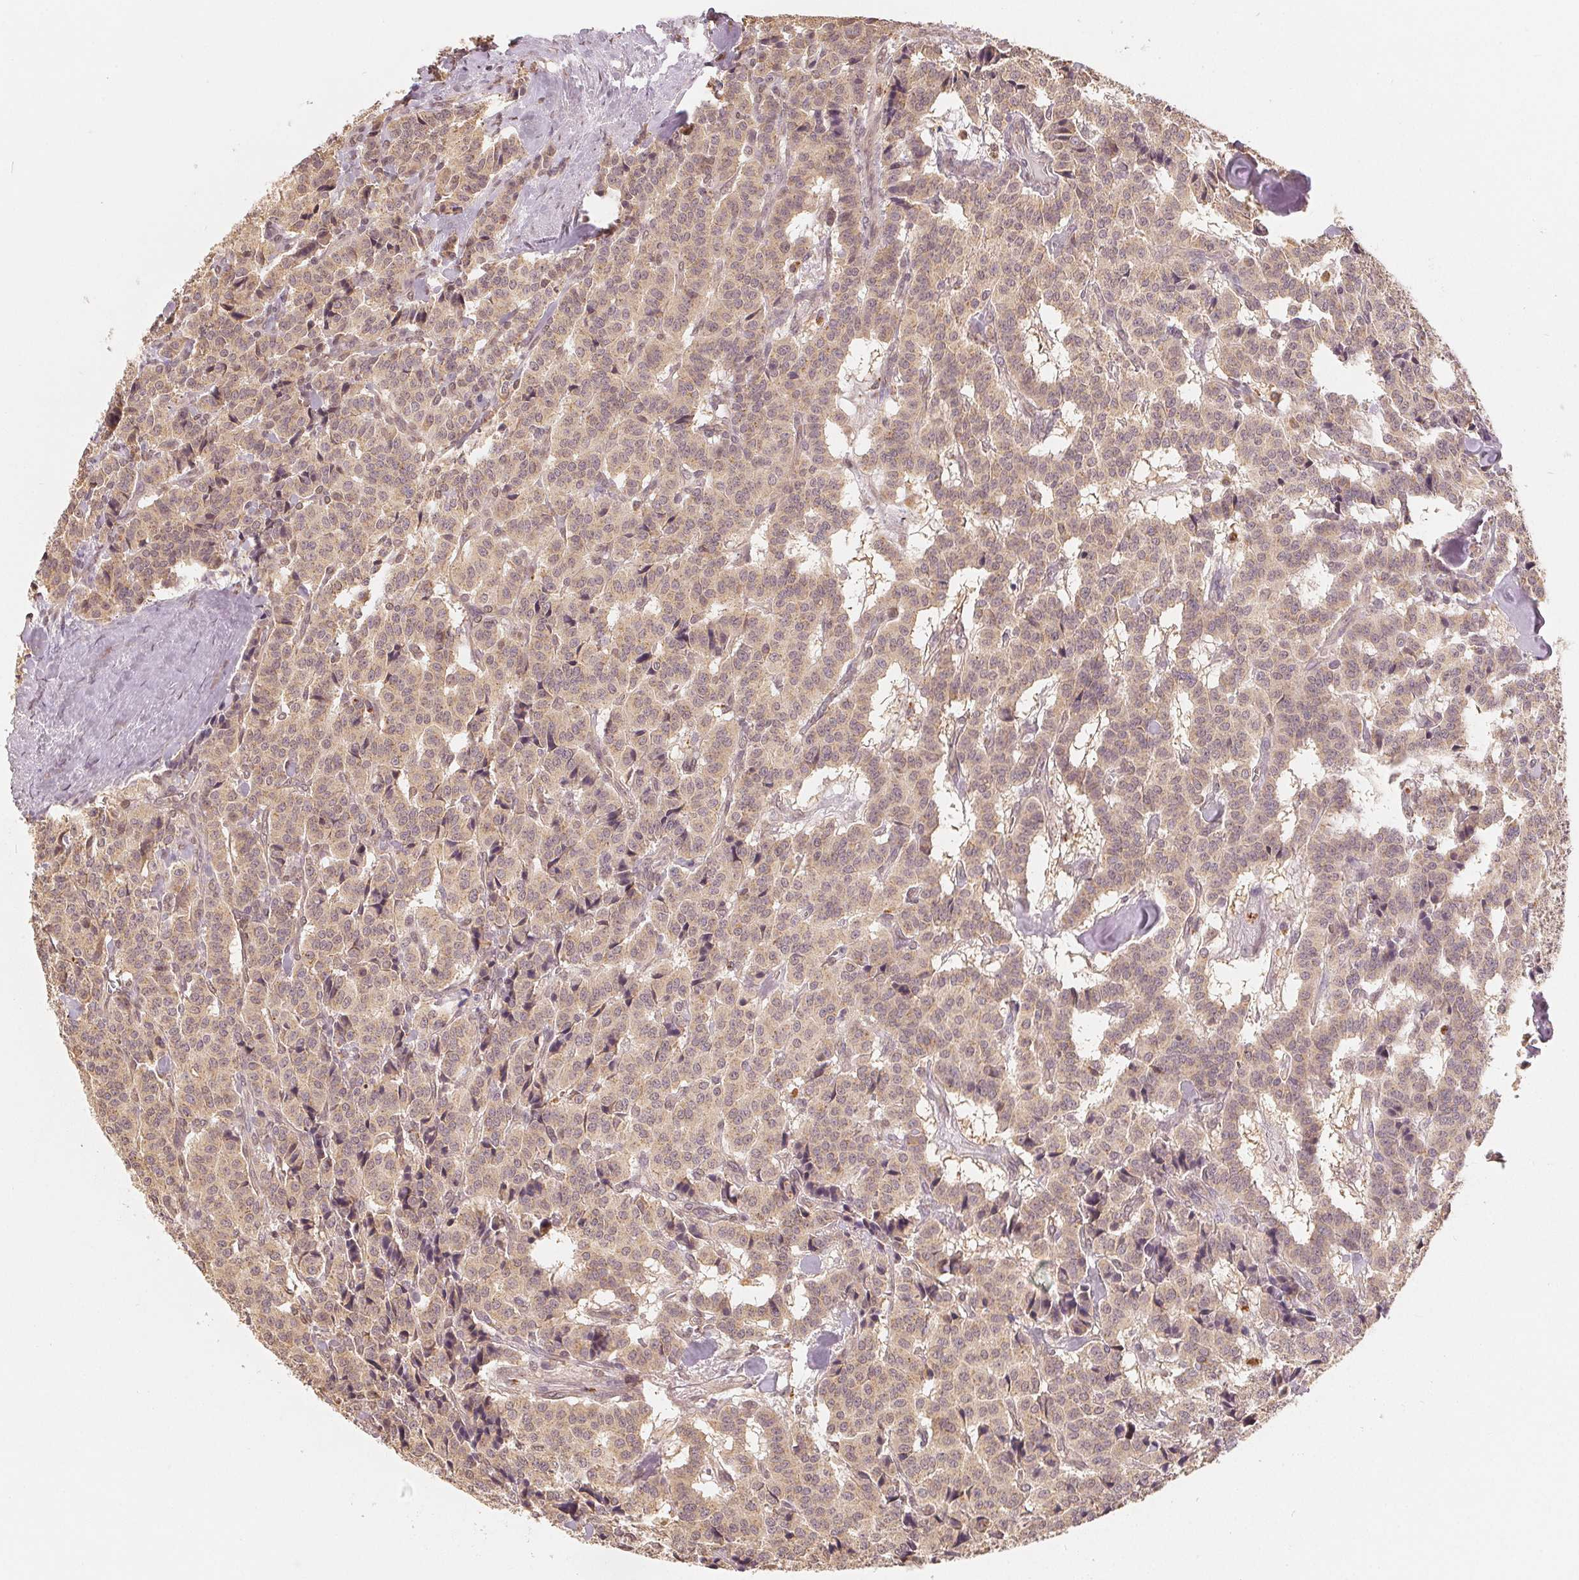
{"staining": {"intensity": "weak", "quantity": ">75%", "location": "cytoplasmic/membranous,nuclear"}, "tissue": "carcinoid", "cell_type": "Tumor cells", "image_type": "cancer", "snomed": [{"axis": "morphology", "description": "Normal tissue, NOS"}, {"axis": "morphology", "description": "Carcinoid, malignant, NOS"}, {"axis": "topography", "description": "Lung"}], "caption": "This is an image of immunohistochemistry (IHC) staining of carcinoid, which shows weak positivity in the cytoplasmic/membranous and nuclear of tumor cells.", "gene": "GUSB", "patient": {"sex": "female", "age": 46}}